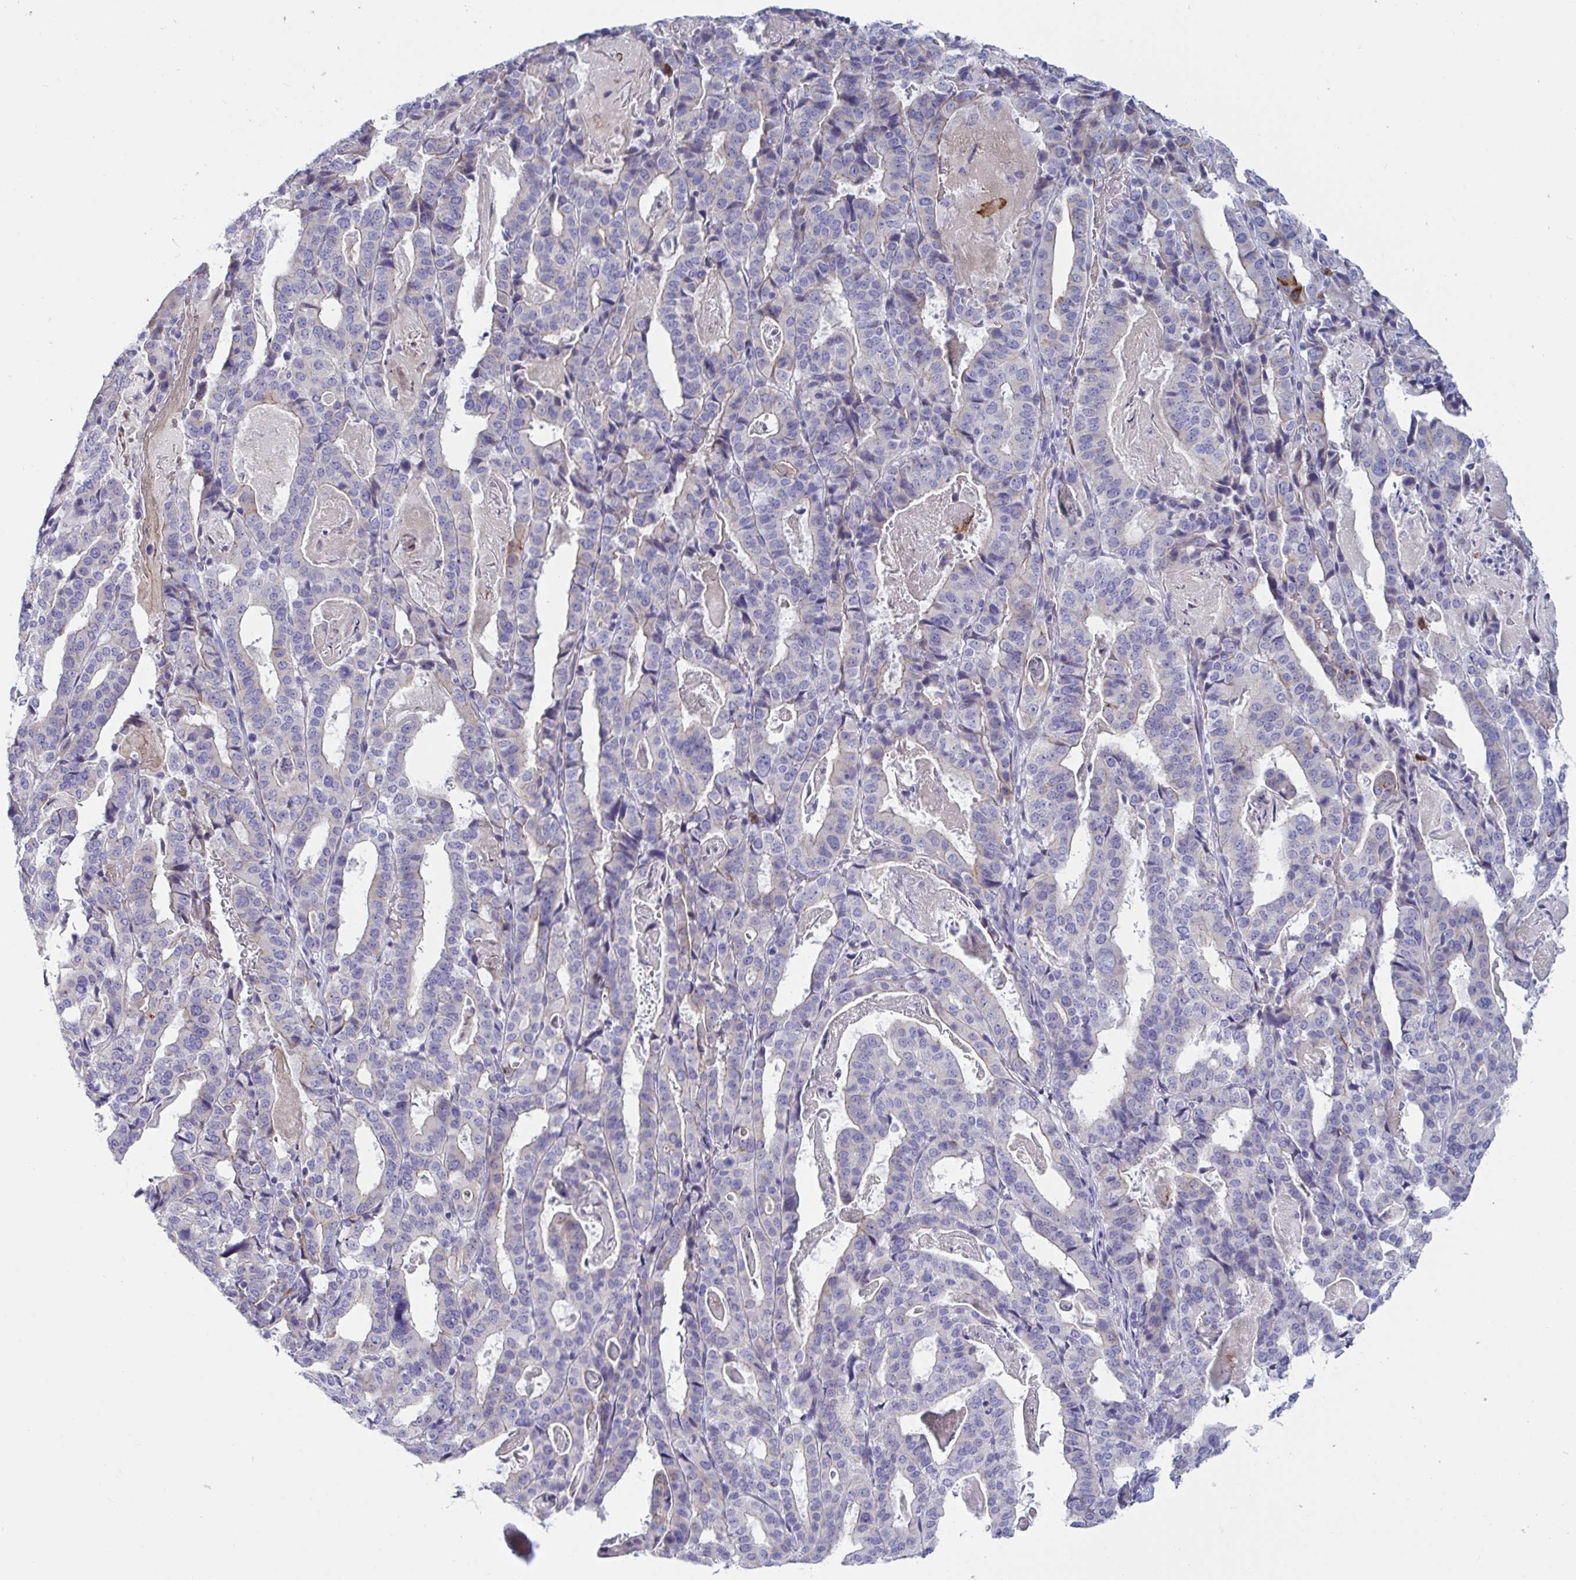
{"staining": {"intensity": "negative", "quantity": "none", "location": "none"}, "tissue": "stomach cancer", "cell_type": "Tumor cells", "image_type": "cancer", "snomed": [{"axis": "morphology", "description": "Adenocarcinoma, NOS"}, {"axis": "topography", "description": "Stomach"}], "caption": "The IHC image has no significant staining in tumor cells of stomach cancer (adenocarcinoma) tissue. (Brightfield microscopy of DAB (3,3'-diaminobenzidine) immunohistochemistry (IHC) at high magnification).", "gene": "TAS2R38", "patient": {"sex": "male", "age": 48}}